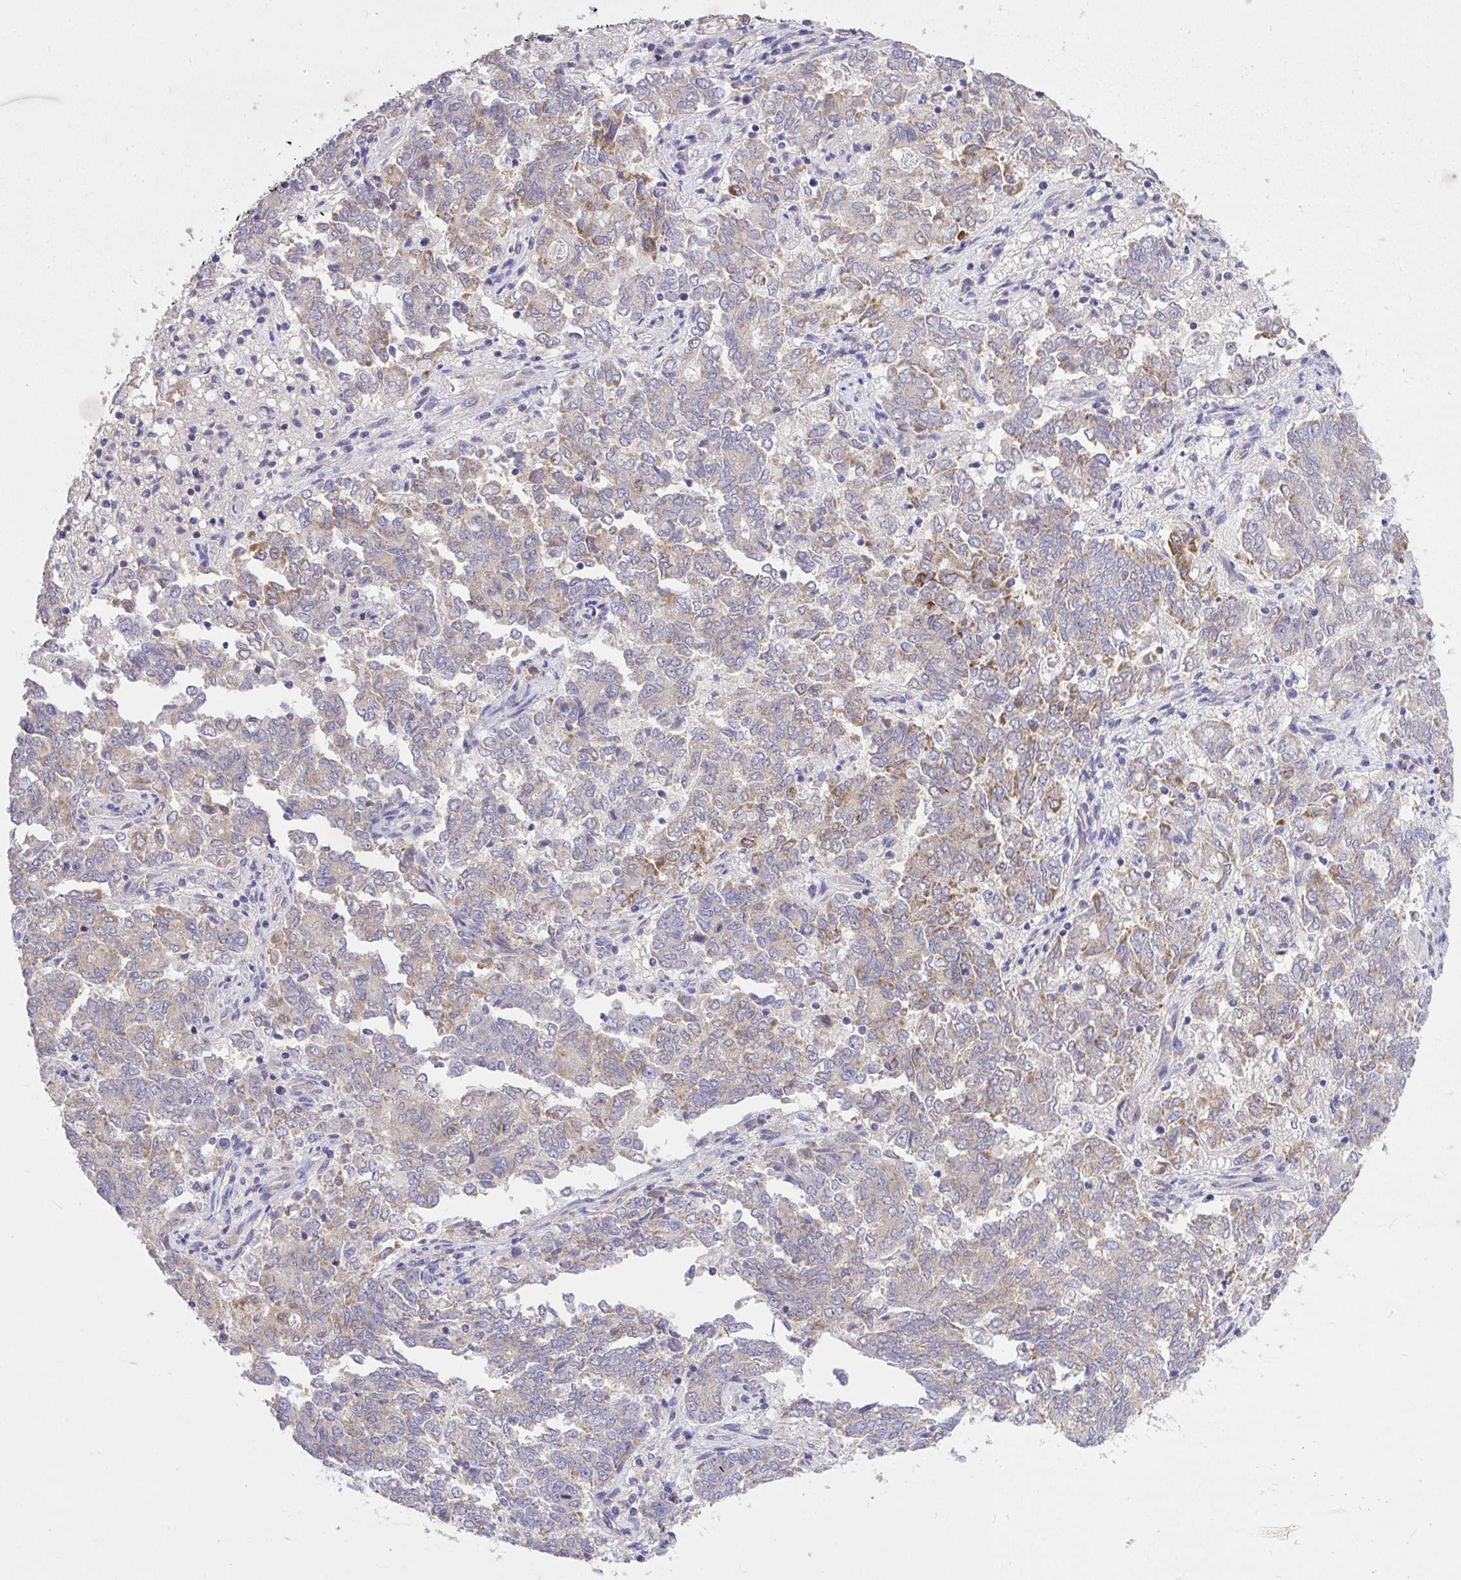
{"staining": {"intensity": "weak", "quantity": "25%-75%", "location": "cytoplasmic/membranous"}, "tissue": "endometrial cancer", "cell_type": "Tumor cells", "image_type": "cancer", "snomed": [{"axis": "morphology", "description": "Adenocarcinoma, NOS"}, {"axis": "topography", "description": "Endometrium"}], "caption": "Immunohistochemistry of endometrial adenocarcinoma displays low levels of weak cytoplasmic/membranous expression in about 25%-75% of tumor cells.", "gene": "MPC2", "patient": {"sex": "female", "age": 80}}